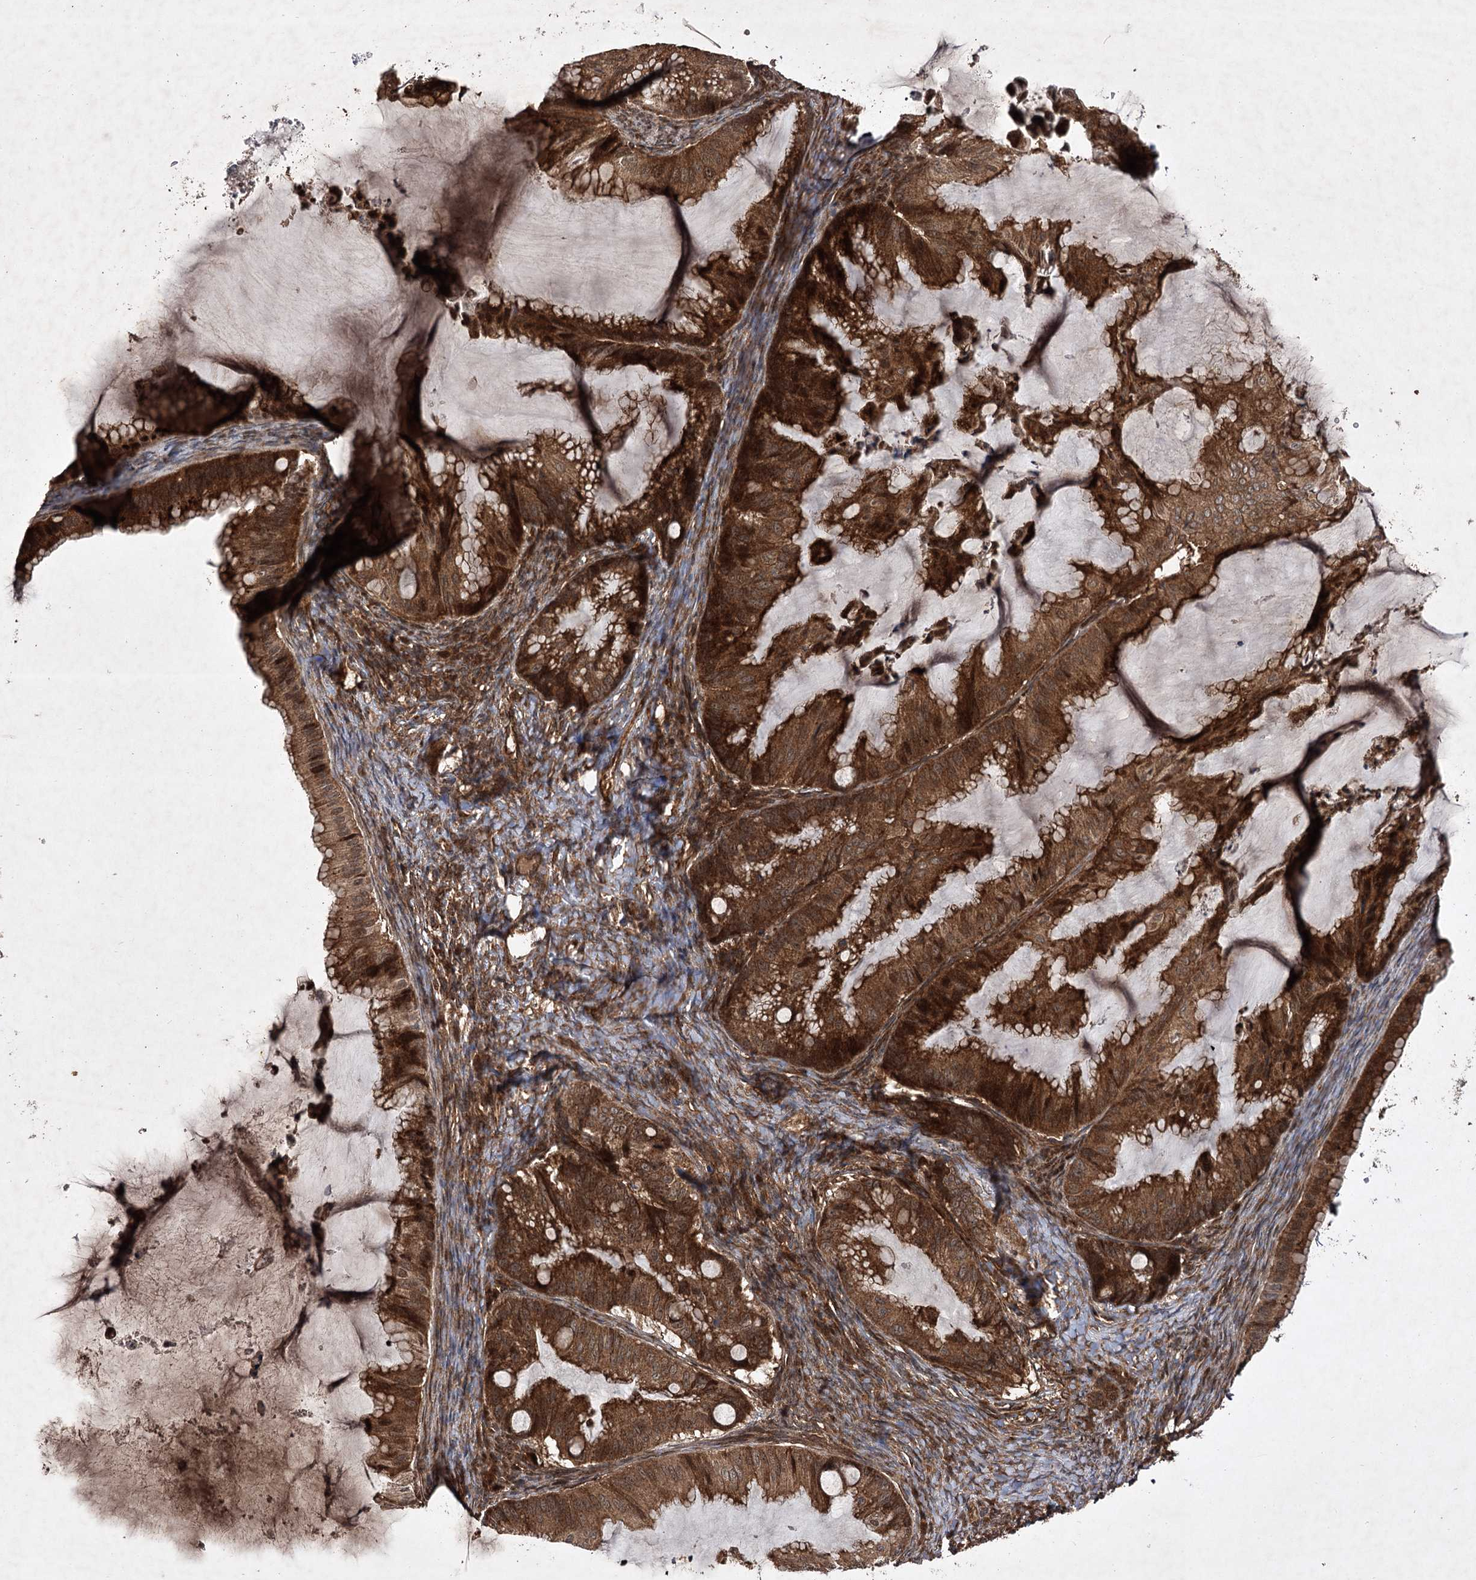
{"staining": {"intensity": "strong", "quantity": ">75%", "location": "cytoplasmic/membranous"}, "tissue": "ovarian cancer", "cell_type": "Tumor cells", "image_type": "cancer", "snomed": [{"axis": "morphology", "description": "Cystadenocarcinoma, mucinous, NOS"}, {"axis": "topography", "description": "Ovary"}], "caption": "Ovarian cancer (mucinous cystadenocarcinoma) stained with DAB immunohistochemistry (IHC) demonstrates high levels of strong cytoplasmic/membranous positivity in about >75% of tumor cells.", "gene": "DNAJC13", "patient": {"sex": "female", "age": 71}}